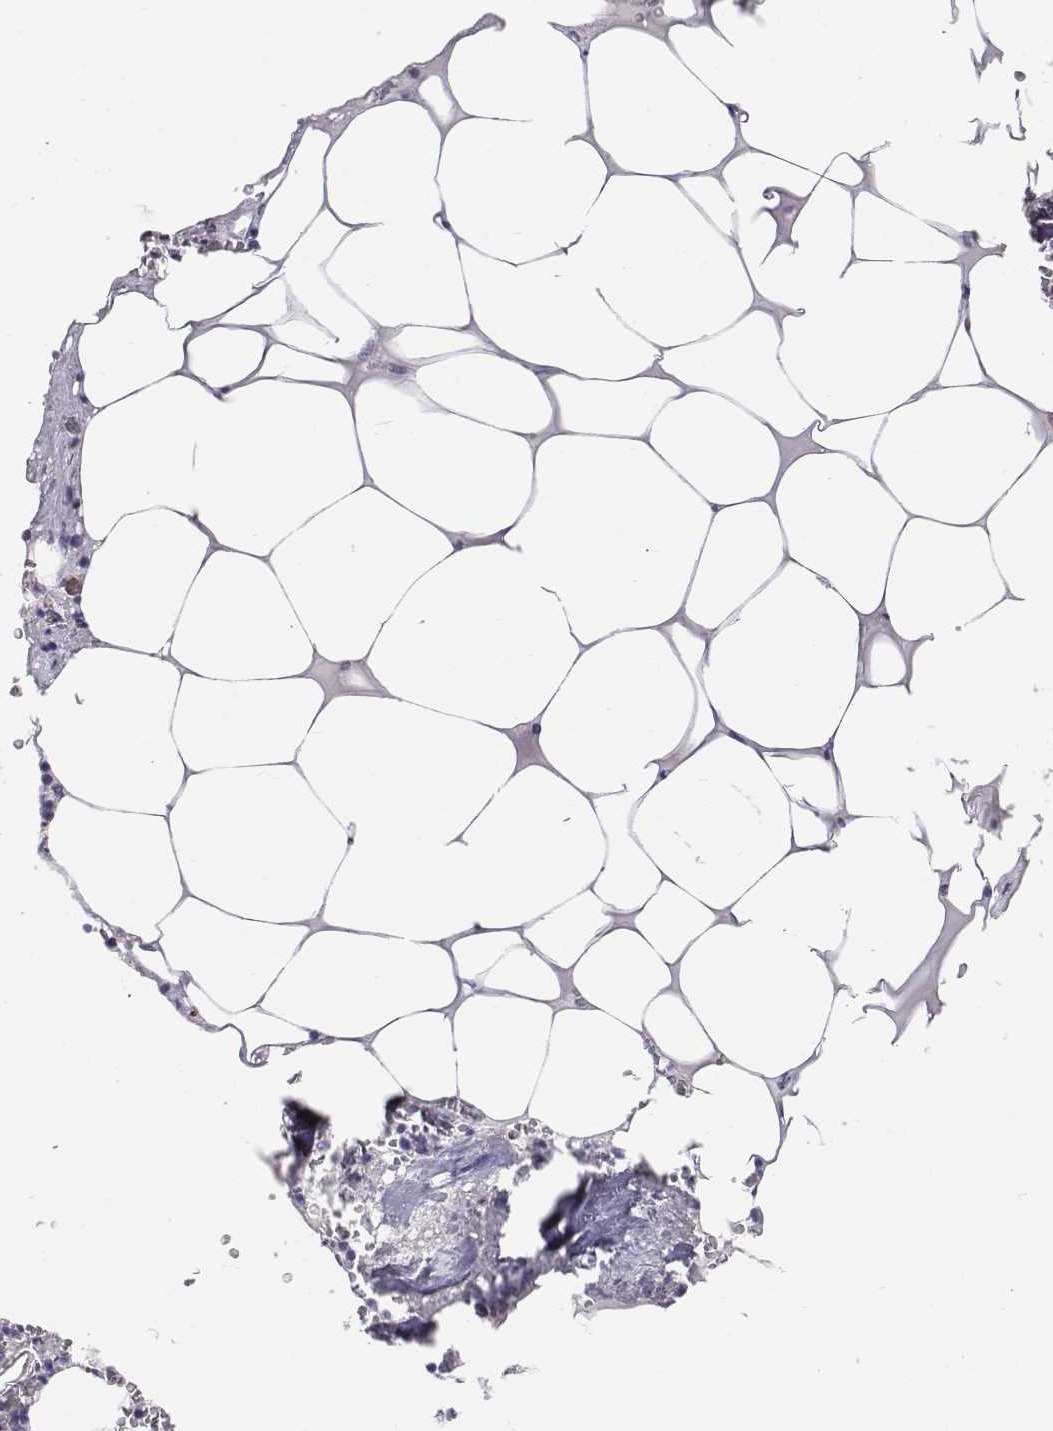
{"staining": {"intensity": "weak", "quantity": "<25%", "location": "cytoplasmic/membranous"}, "tissue": "bone marrow", "cell_type": "Hematopoietic cells", "image_type": "normal", "snomed": [{"axis": "morphology", "description": "Normal tissue, NOS"}, {"axis": "topography", "description": "Bone marrow"}], "caption": "Image shows no protein staining in hematopoietic cells of unremarkable bone marrow.", "gene": "CHST14", "patient": {"sex": "male", "age": 54}}